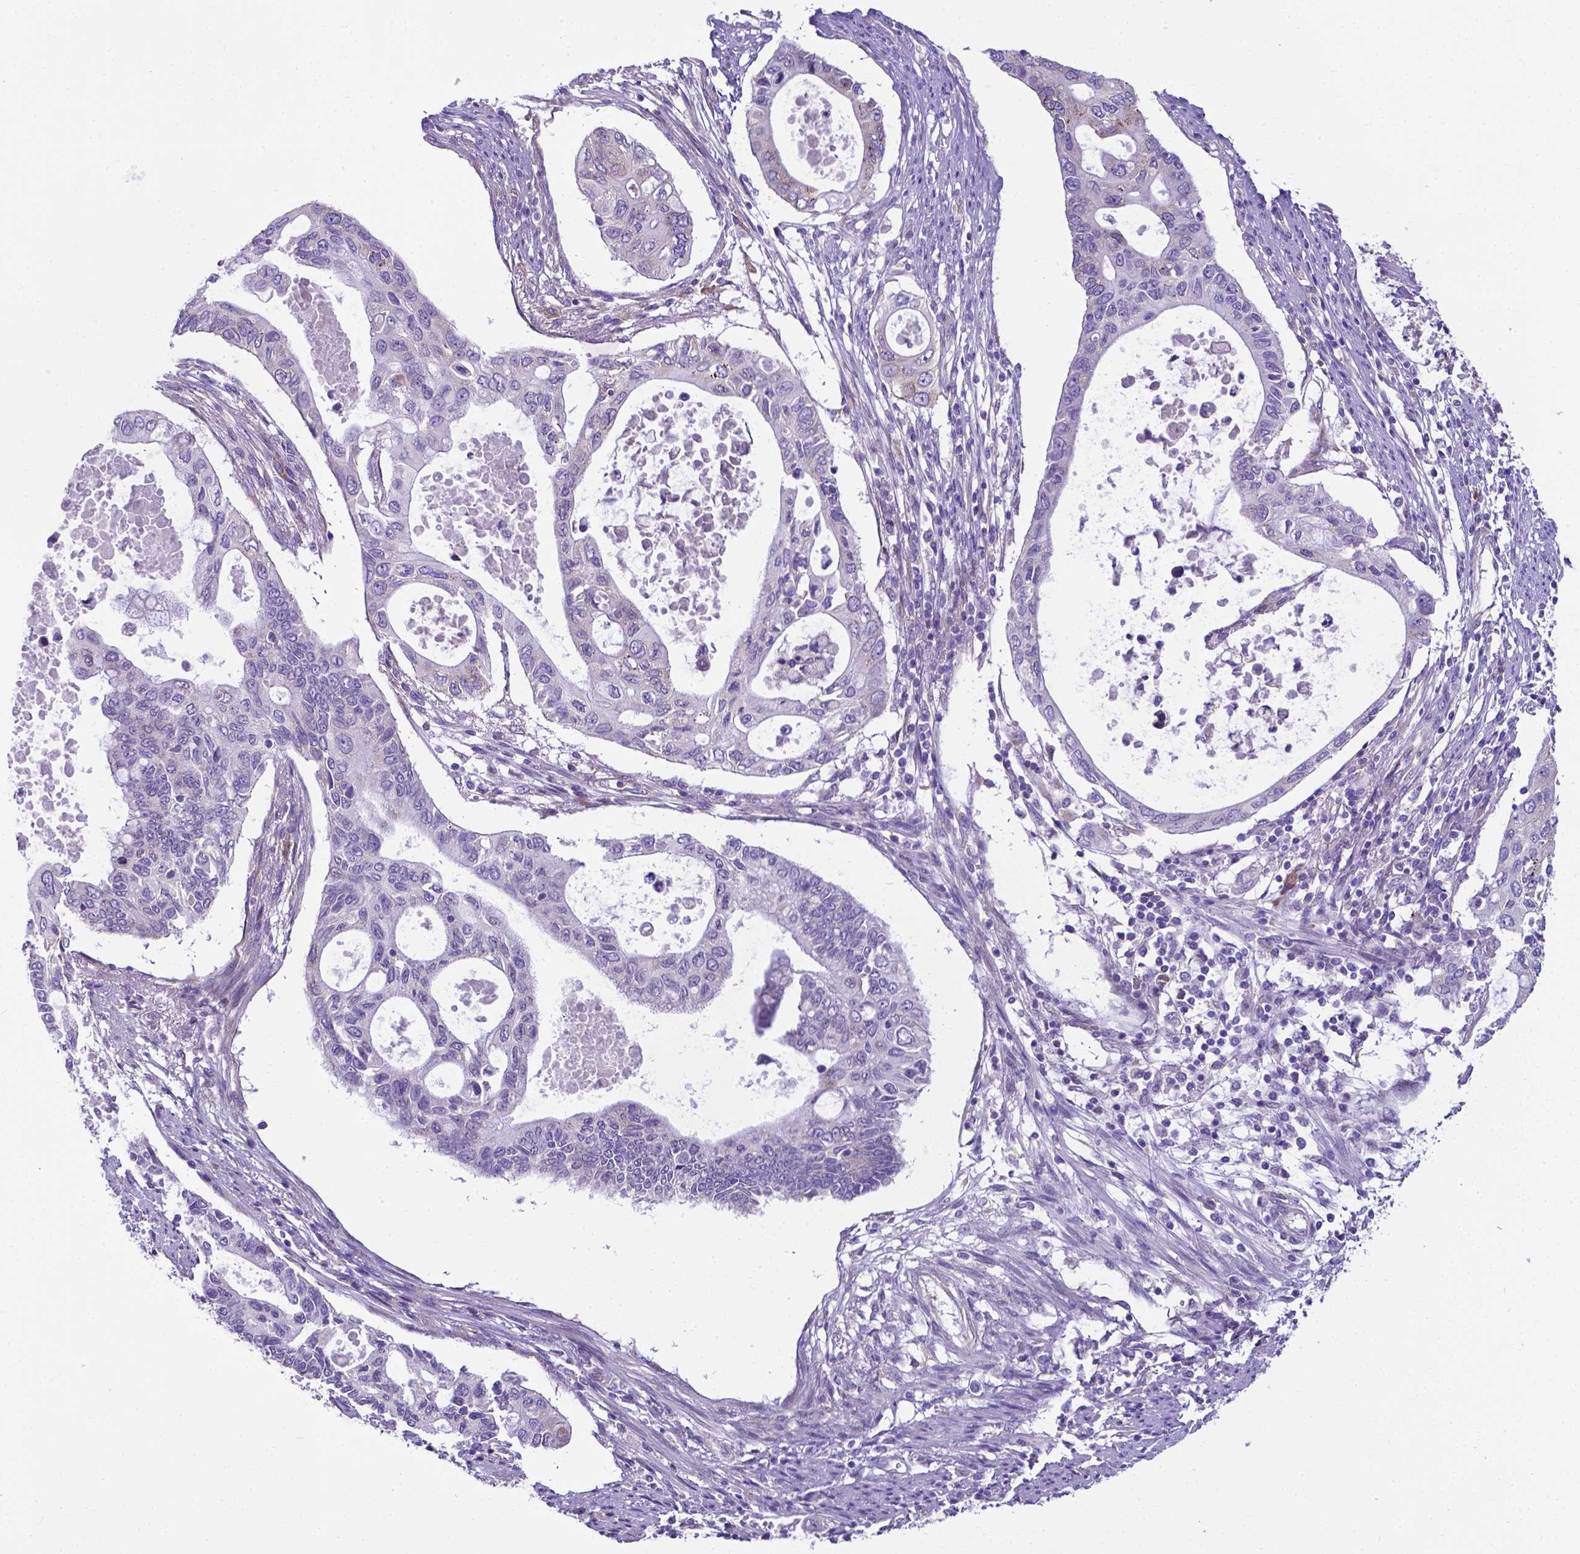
{"staining": {"intensity": "negative", "quantity": "none", "location": "none"}, "tissue": "pancreatic cancer", "cell_type": "Tumor cells", "image_type": "cancer", "snomed": [{"axis": "morphology", "description": "Adenocarcinoma, NOS"}, {"axis": "topography", "description": "Pancreas"}], "caption": "The immunohistochemistry histopathology image has no significant expression in tumor cells of pancreatic adenocarcinoma tissue. Brightfield microscopy of immunohistochemistry stained with DAB (3,3'-diaminobenzidine) (brown) and hematoxylin (blue), captured at high magnification.", "gene": "RPL6", "patient": {"sex": "female", "age": 63}}